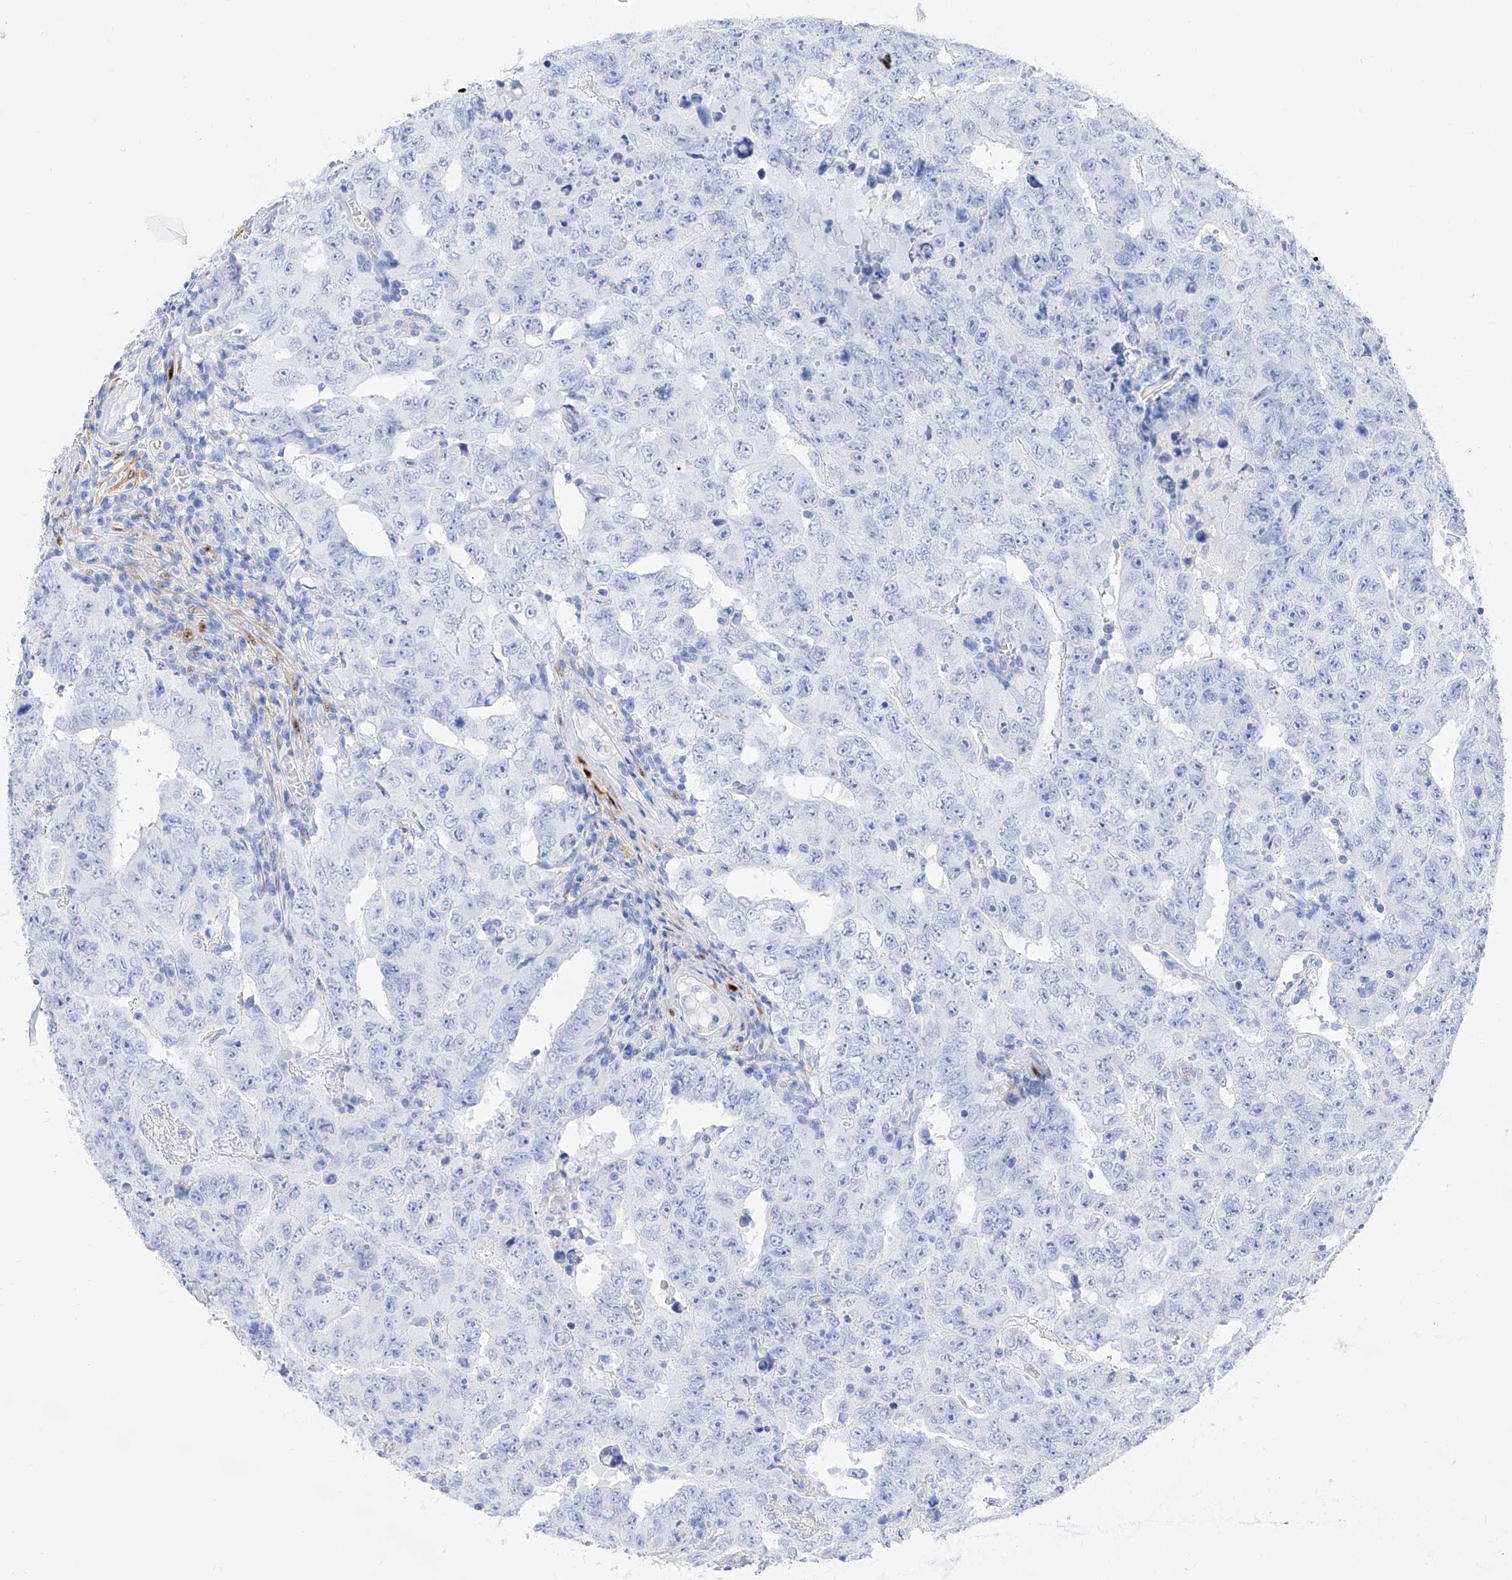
{"staining": {"intensity": "negative", "quantity": "none", "location": "none"}, "tissue": "testis cancer", "cell_type": "Tumor cells", "image_type": "cancer", "snomed": [{"axis": "morphology", "description": "Carcinoma, Embryonal, NOS"}, {"axis": "topography", "description": "Testis"}], "caption": "Immunohistochemistry micrograph of human embryonal carcinoma (testis) stained for a protein (brown), which displays no staining in tumor cells.", "gene": "TRPC7", "patient": {"sex": "male", "age": 26}}